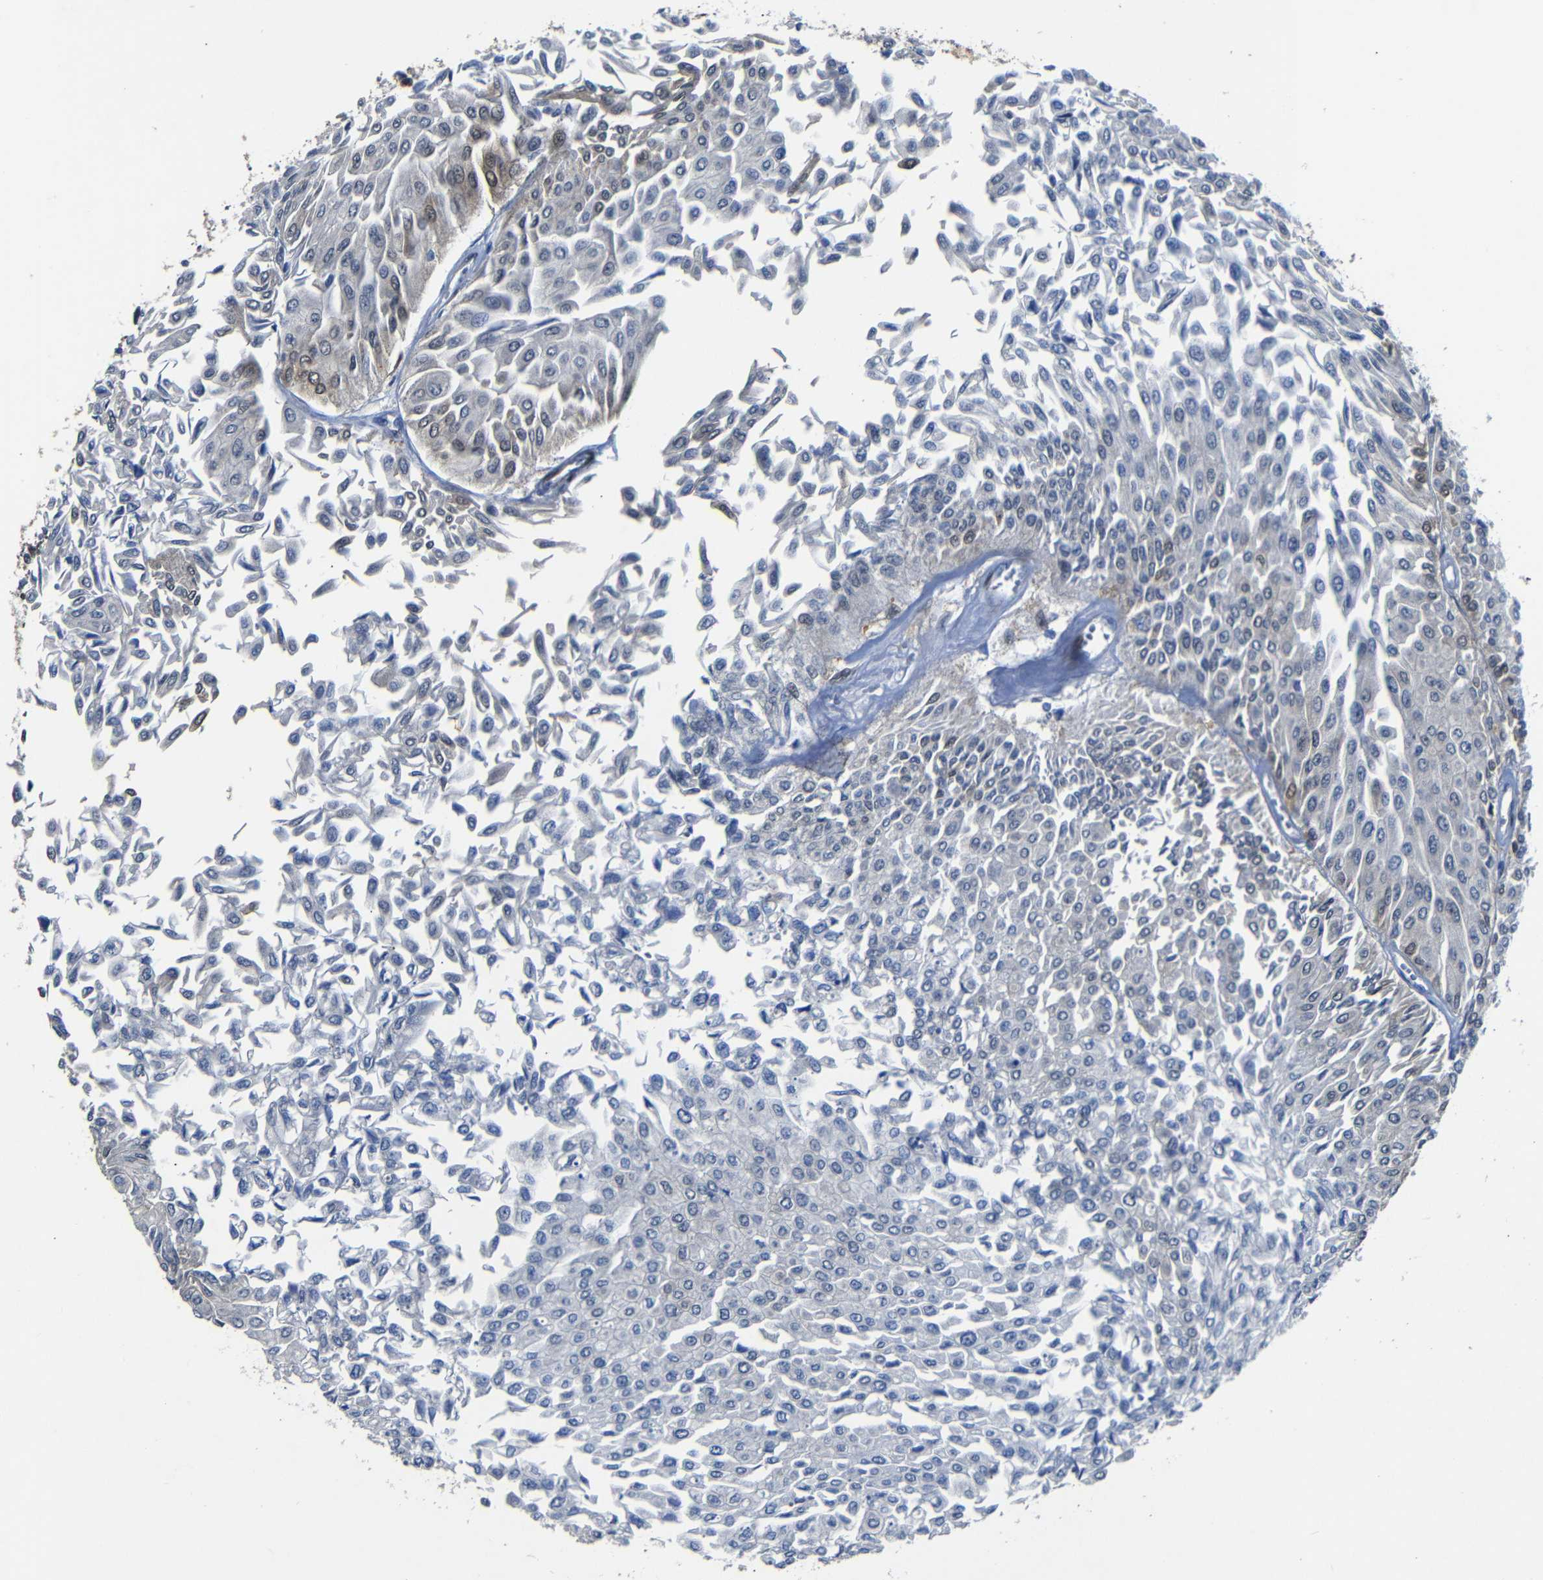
{"staining": {"intensity": "weak", "quantity": "<25%", "location": "cytoplasmic/membranous"}, "tissue": "urothelial cancer", "cell_type": "Tumor cells", "image_type": "cancer", "snomed": [{"axis": "morphology", "description": "Urothelial carcinoma, Low grade"}, {"axis": "topography", "description": "Urinary bladder"}], "caption": "Immunohistochemical staining of urothelial cancer reveals no significant staining in tumor cells.", "gene": "YAP1", "patient": {"sex": "male", "age": 67}}